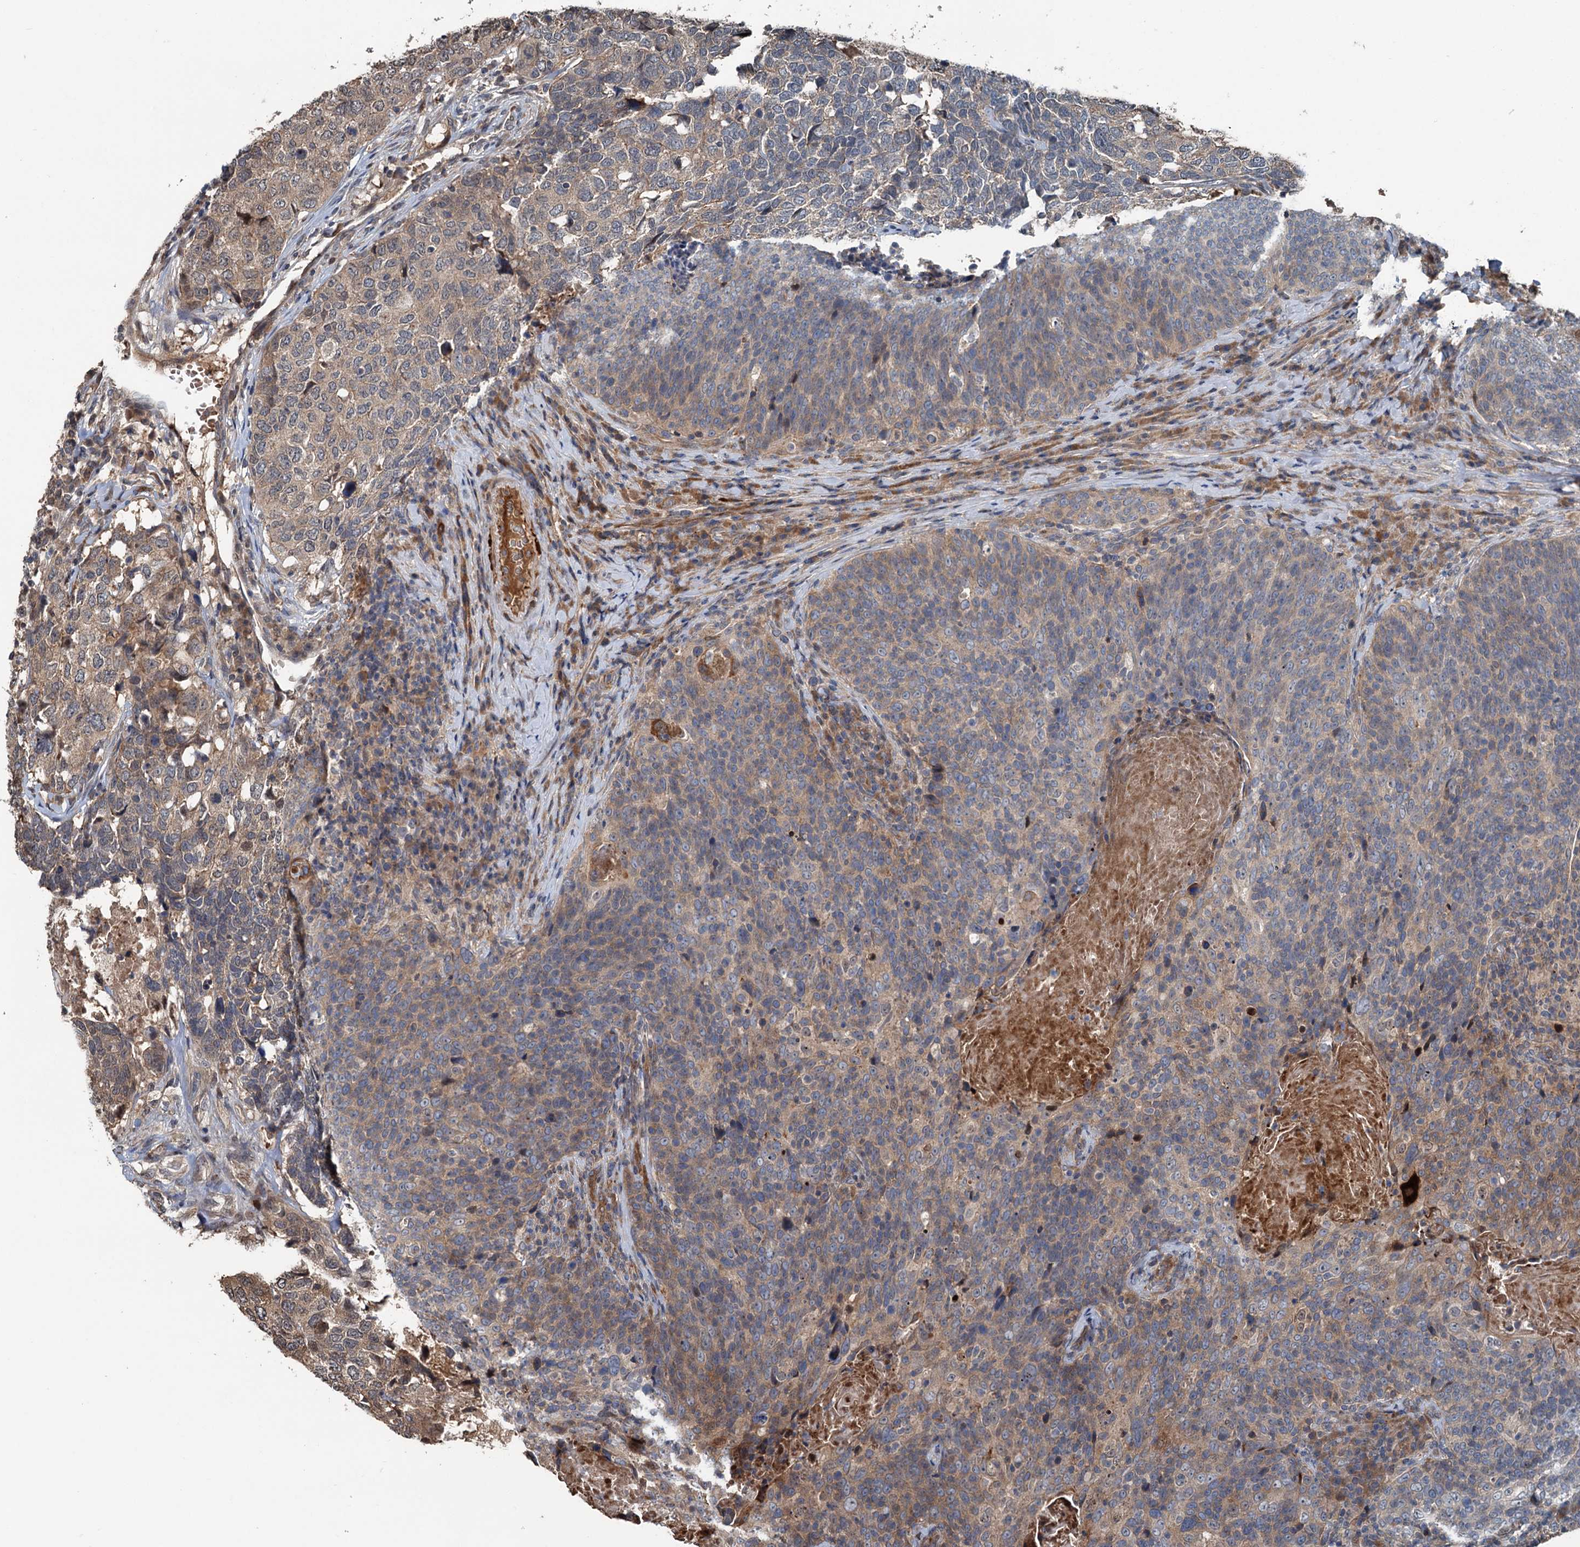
{"staining": {"intensity": "weak", "quantity": "25%-75%", "location": "cytoplasmic/membranous"}, "tissue": "head and neck cancer", "cell_type": "Tumor cells", "image_type": "cancer", "snomed": [{"axis": "morphology", "description": "Squamous cell carcinoma, NOS"}, {"axis": "morphology", "description": "Squamous cell carcinoma, metastatic, NOS"}, {"axis": "topography", "description": "Lymph node"}, {"axis": "topography", "description": "Head-Neck"}], "caption": "IHC of head and neck cancer (squamous cell carcinoma) reveals low levels of weak cytoplasmic/membranous expression in approximately 25%-75% of tumor cells.", "gene": "TEDC1", "patient": {"sex": "male", "age": 62}}